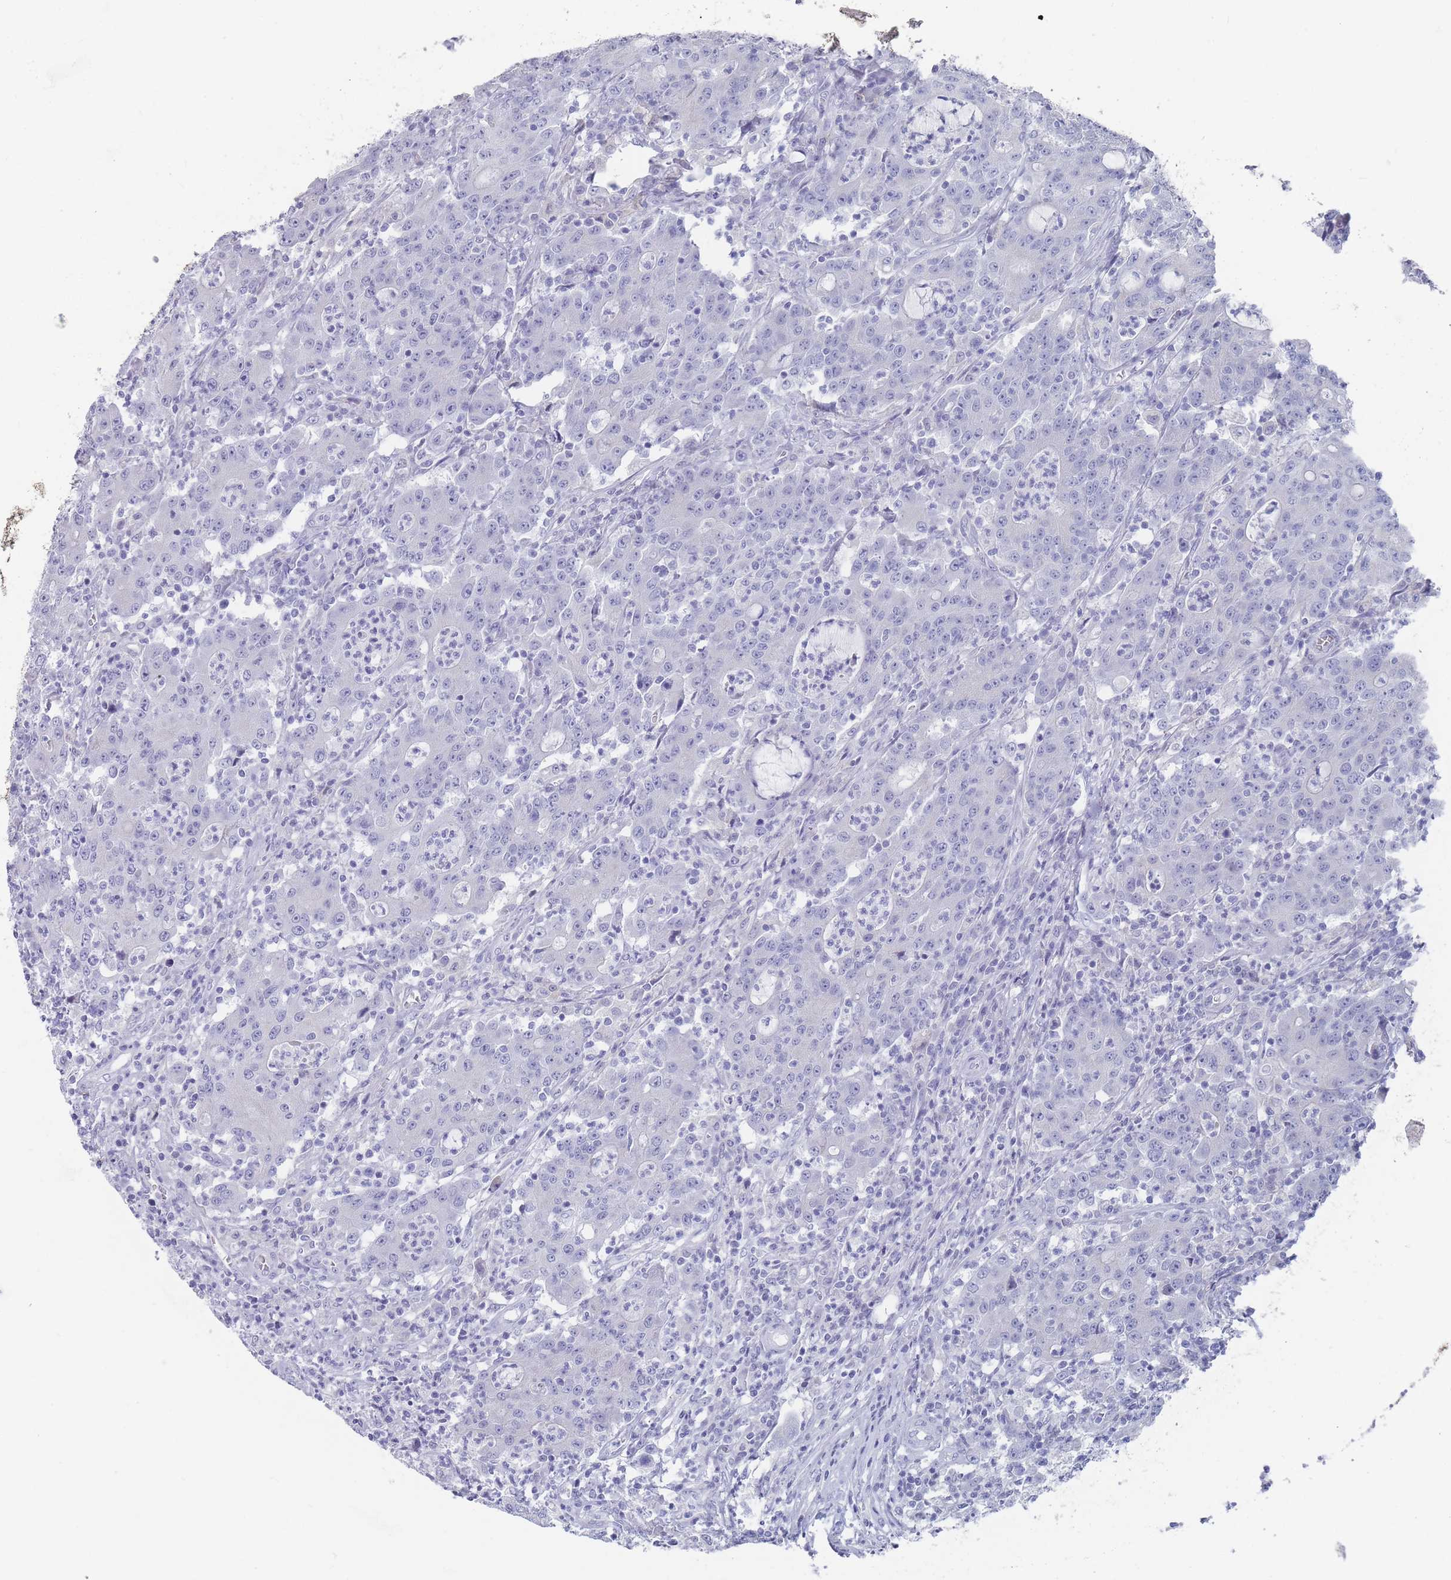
{"staining": {"intensity": "negative", "quantity": "none", "location": "none"}, "tissue": "colorectal cancer", "cell_type": "Tumor cells", "image_type": "cancer", "snomed": [{"axis": "morphology", "description": "Adenocarcinoma, NOS"}, {"axis": "topography", "description": "Colon"}], "caption": "High power microscopy micrograph of an immunohistochemistry image of colorectal cancer, revealing no significant staining in tumor cells.", "gene": "CYP51A1", "patient": {"sex": "male", "age": 83}}